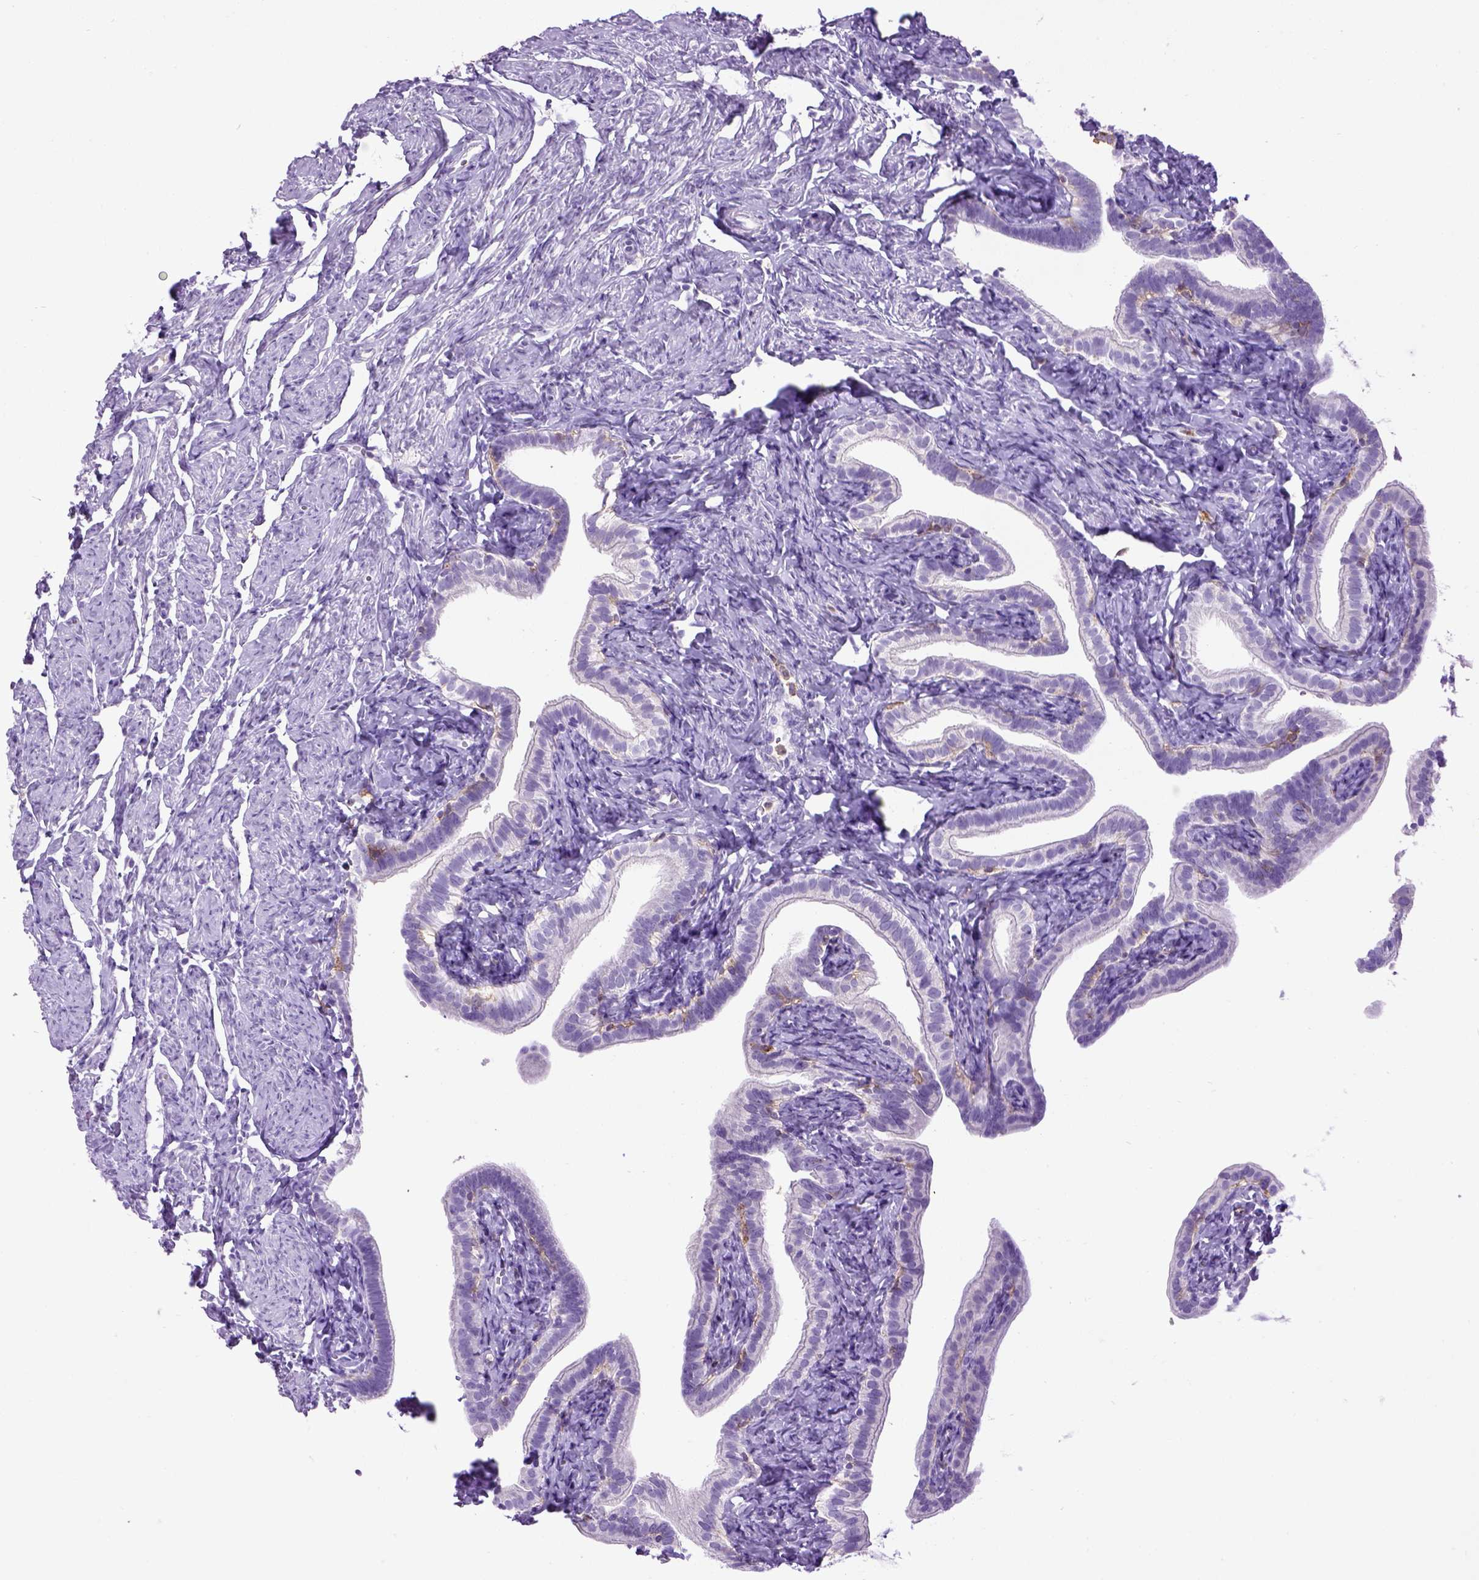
{"staining": {"intensity": "negative", "quantity": "none", "location": "none"}, "tissue": "fallopian tube", "cell_type": "Glandular cells", "image_type": "normal", "snomed": [{"axis": "morphology", "description": "Normal tissue, NOS"}, {"axis": "topography", "description": "Fallopian tube"}], "caption": "High power microscopy histopathology image of an immunohistochemistry photomicrograph of benign fallopian tube, revealing no significant expression in glandular cells.", "gene": "ITGAX", "patient": {"sex": "female", "age": 41}}